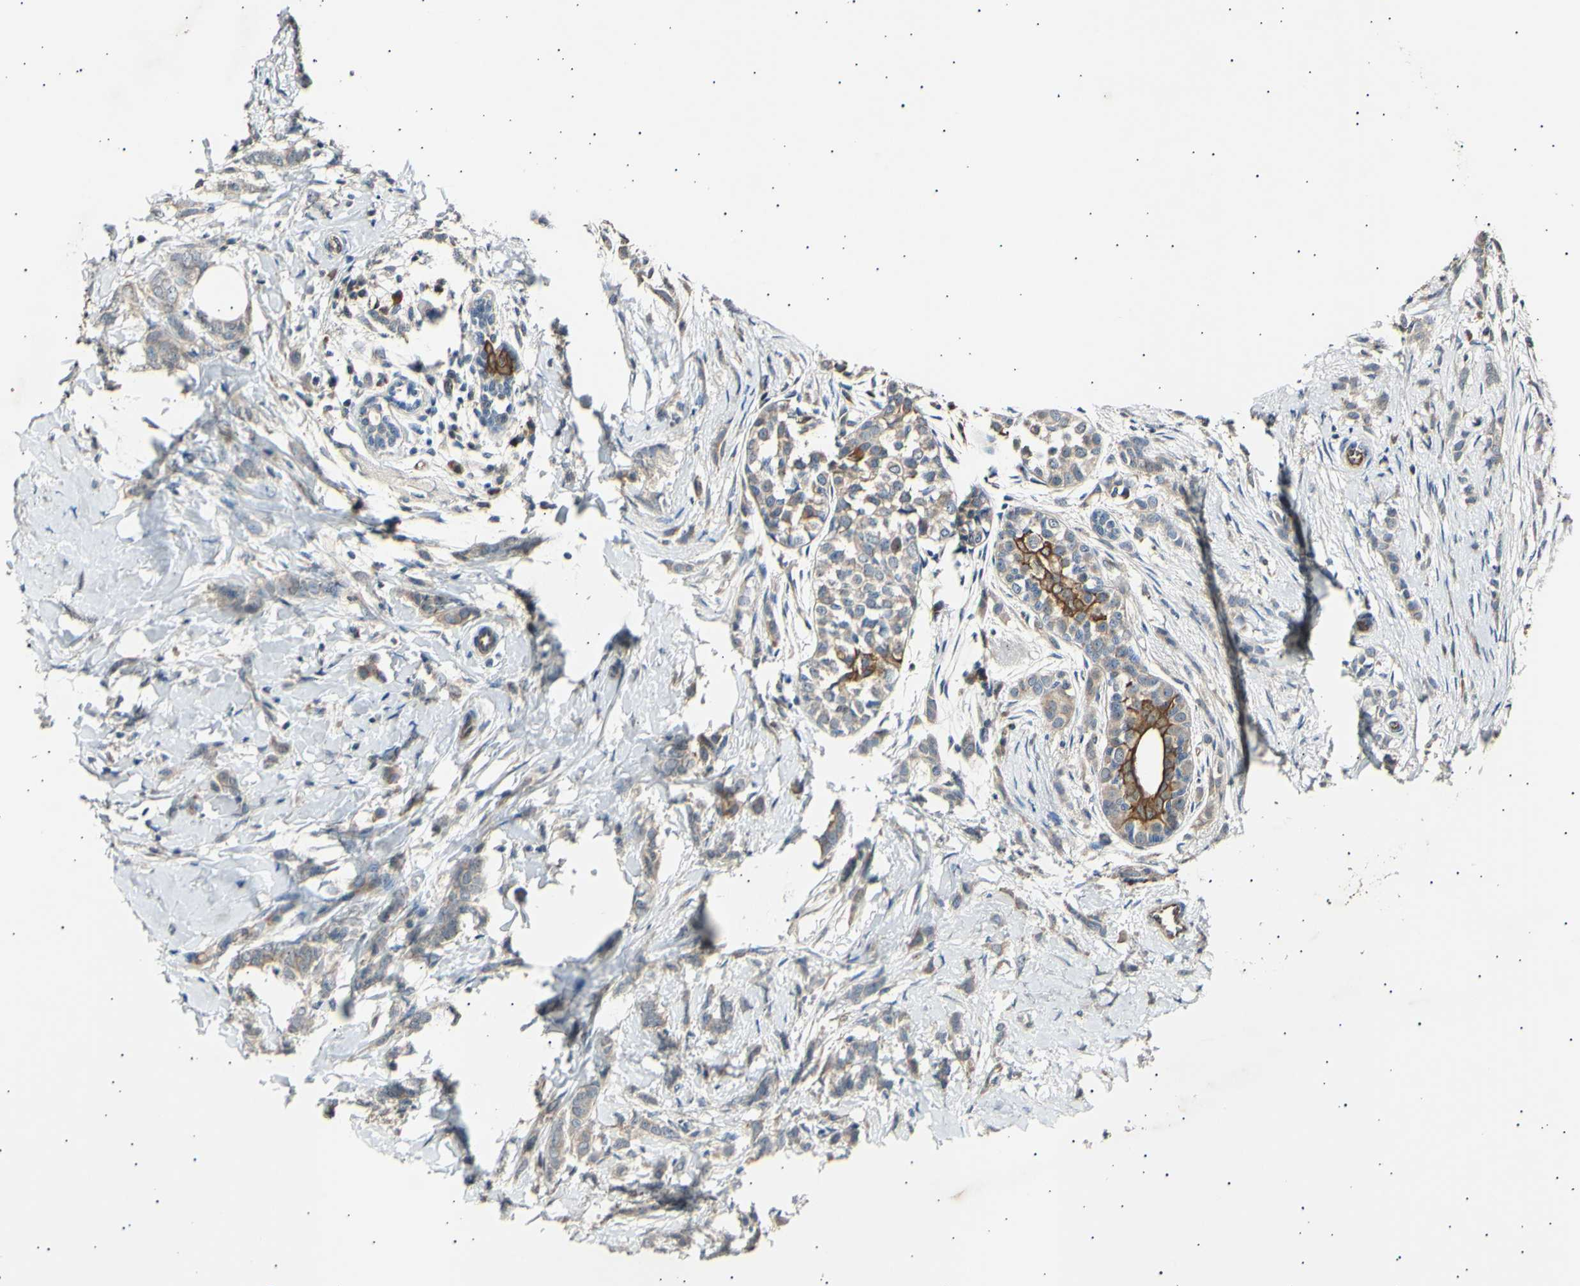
{"staining": {"intensity": "moderate", "quantity": ">75%", "location": "cytoplasmic/membranous"}, "tissue": "breast cancer", "cell_type": "Tumor cells", "image_type": "cancer", "snomed": [{"axis": "morphology", "description": "Lobular carcinoma, in situ"}, {"axis": "morphology", "description": "Lobular carcinoma"}, {"axis": "topography", "description": "Breast"}], "caption": "The histopathology image shows immunohistochemical staining of lobular carcinoma in situ (breast). There is moderate cytoplasmic/membranous expression is seen in approximately >75% of tumor cells.", "gene": "ITGA6", "patient": {"sex": "female", "age": 41}}